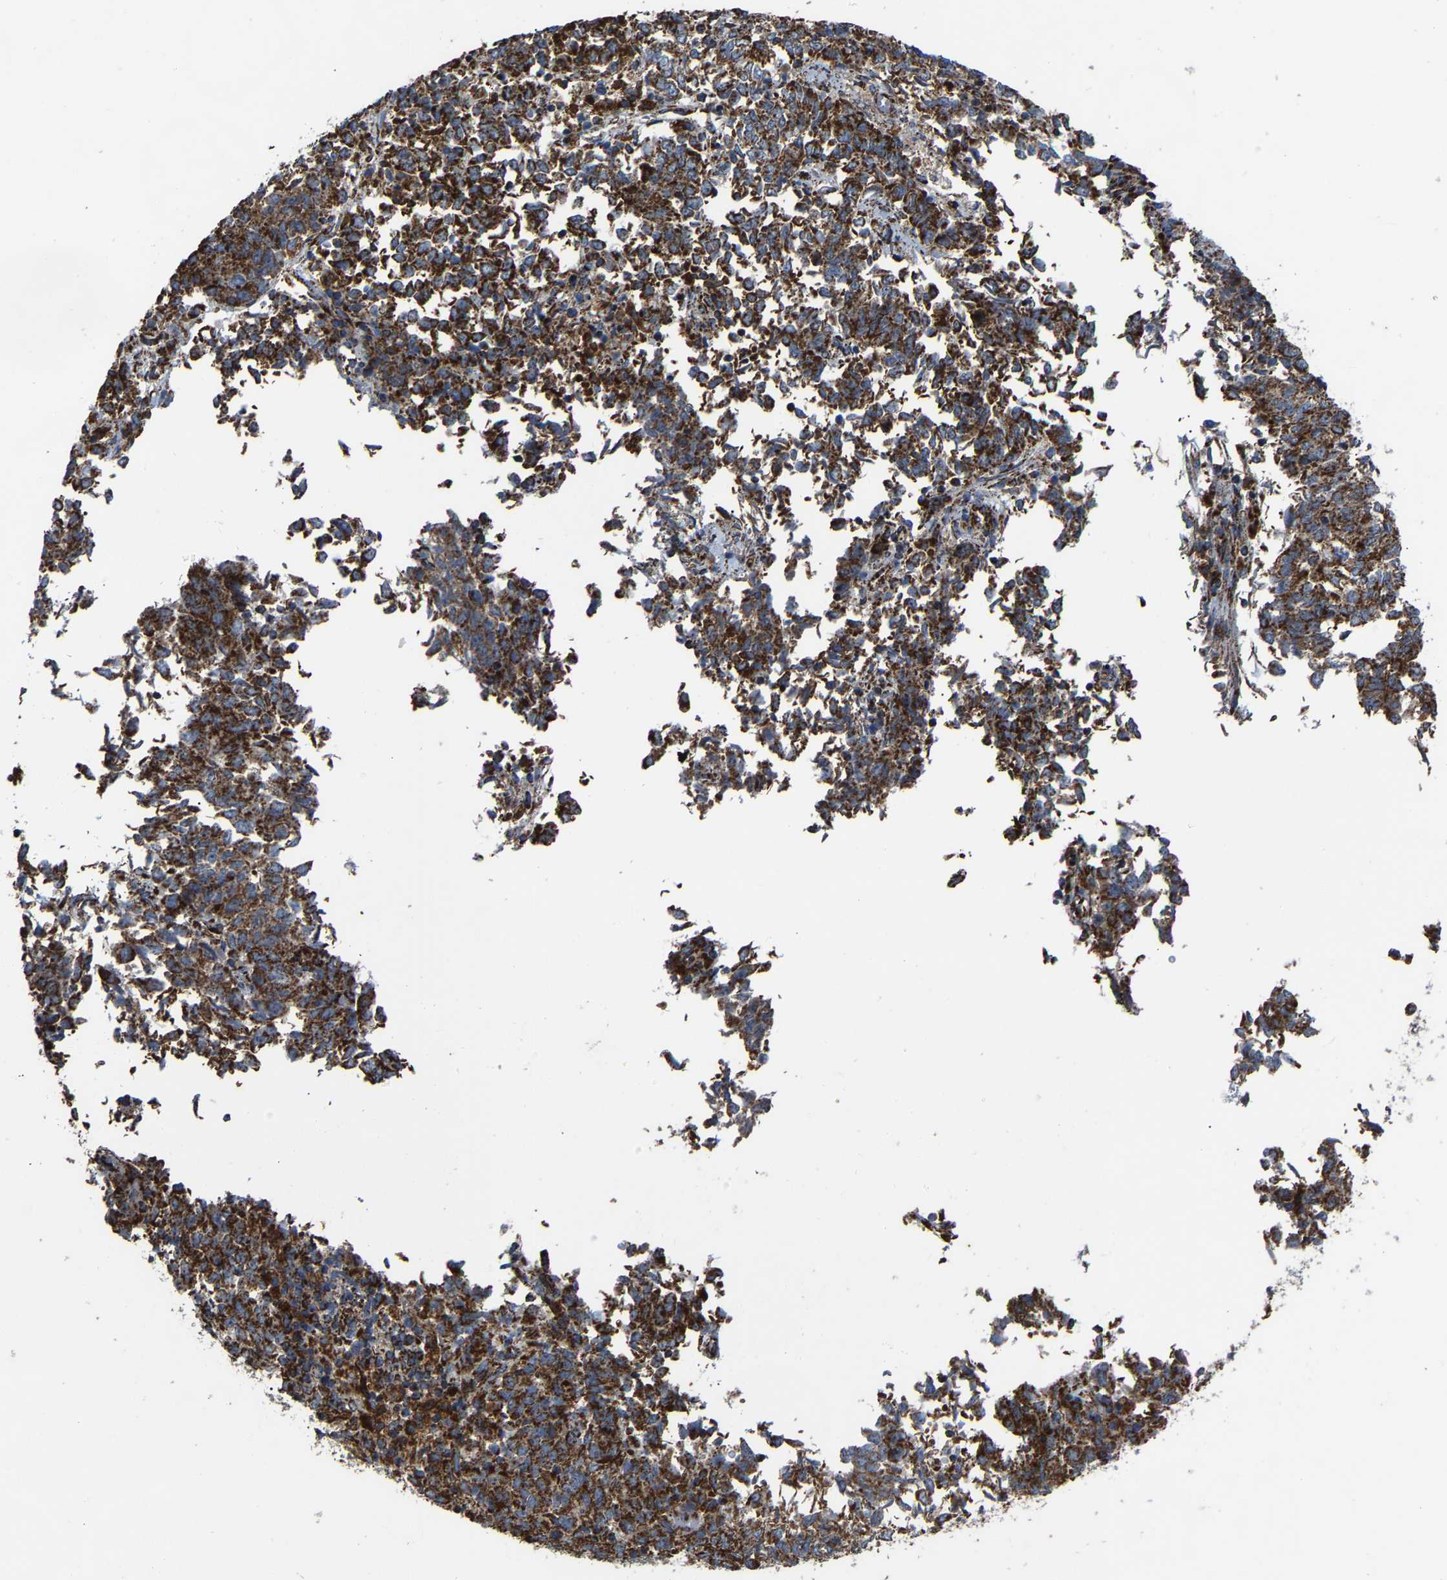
{"staining": {"intensity": "strong", "quantity": ">75%", "location": "cytoplasmic/membranous"}, "tissue": "endometrial cancer", "cell_type": "Tumor cells", "image_type": "cancer", "snomed": [{"axis": "morphology", "description": "Adenocarcinoma, NOS"}, {"axis": "topography", "description": "Endometrium"}], "caption": "High-power microscopy captured an IHC micrograph of endometrial adenocarcinoma, revealing strong cytoplasmic/membranous staining in about >75% of tumor cells.", "gene": "NDUFV3", "patient": {"sex": "female", "age": 80}}